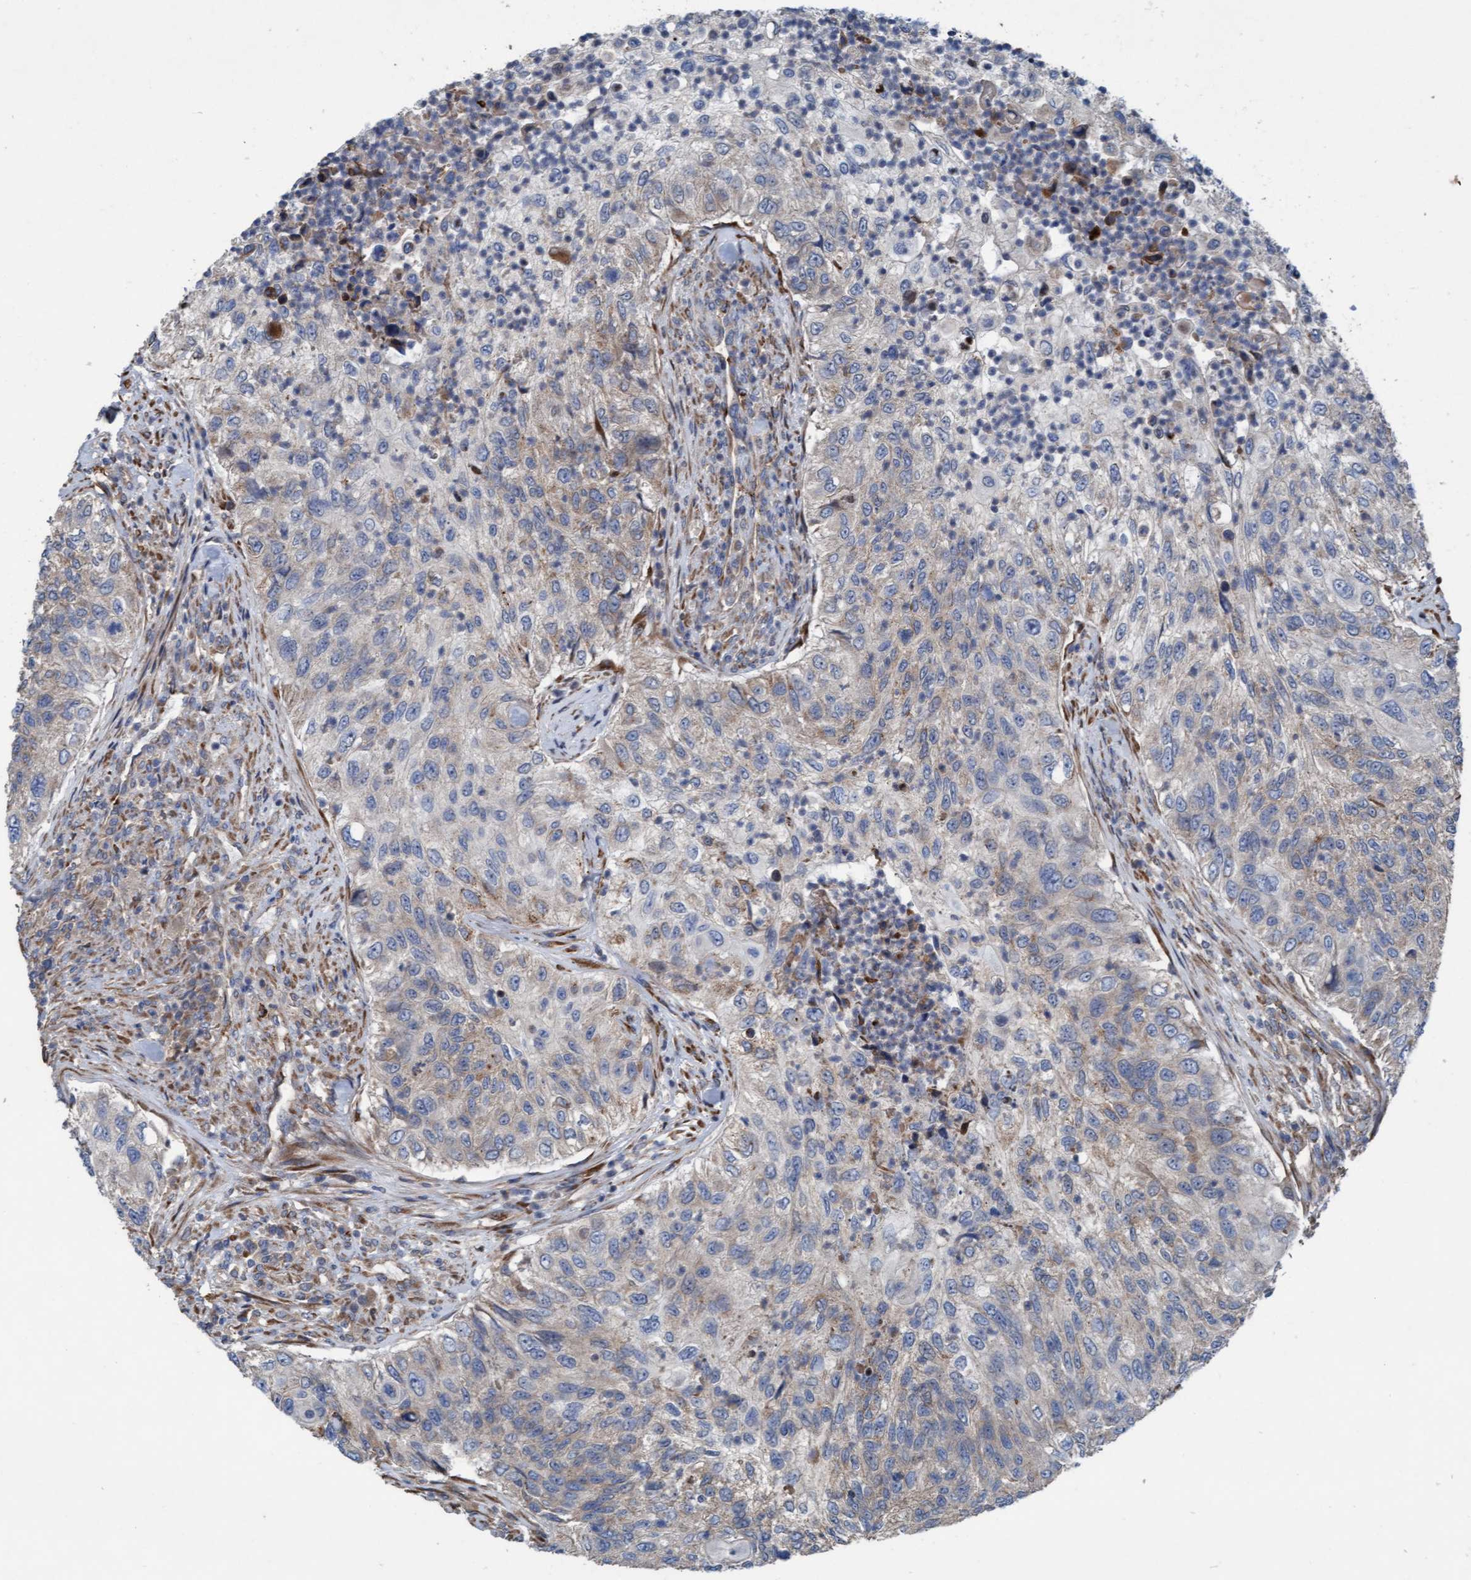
{"staining": {"intensity": "weak", "quantity": "<25%", "location": "cytoplasmic/membranous"}, "tissue": "urothelial cancer", "cell_type": "Tumor cells", "image_type": "cancer", "snomed": [{"axis": "morphology", "description": "Urothelial carcinoma, High grade"}, {"axis": "topography", "description": "Urinary bladder"}], "caption": "Tumor cells show no significant staining in urothelial cancer.", "gene": "KLHL26", "patient": {"sex": "female", "age": 60}}